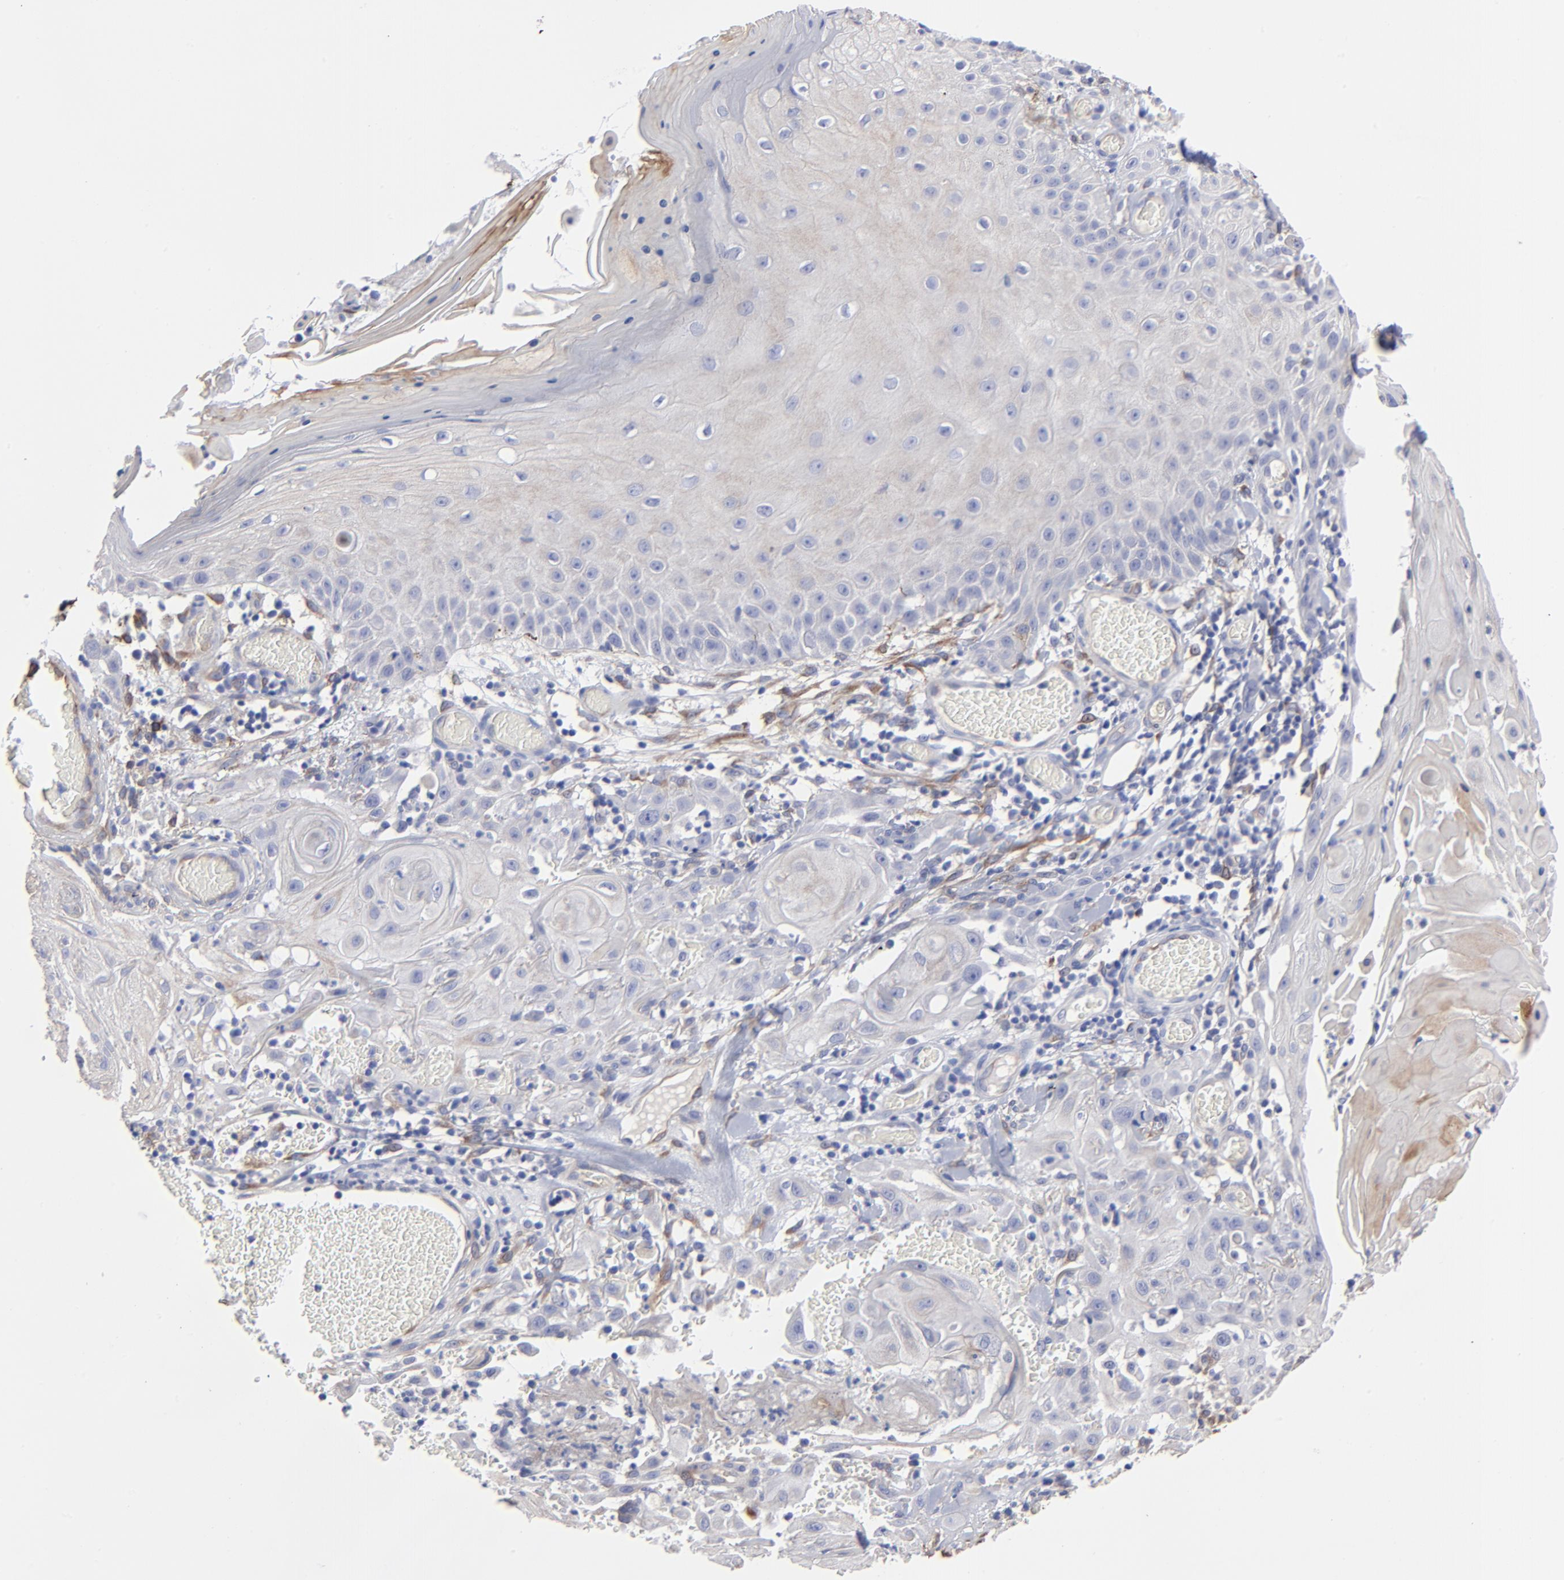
{"staining": {"intensity": "negative", "quantity": "none", "location": "none"}, "tissue": "skin cancer", "cell_type": "Tumor cells", "image_type": "cancer", "snomed": [{"axis": "morphology", "description": "Squamous cell carcinoma, NOS"}, {"axis": "topography", "description": "Skin"}], "caption": "Skin cancer was stained to show a protein in brown. There is no significant positivity in tumor cells.", "gene": "CILP", "patient": {"sex": "male", "age": 24}}